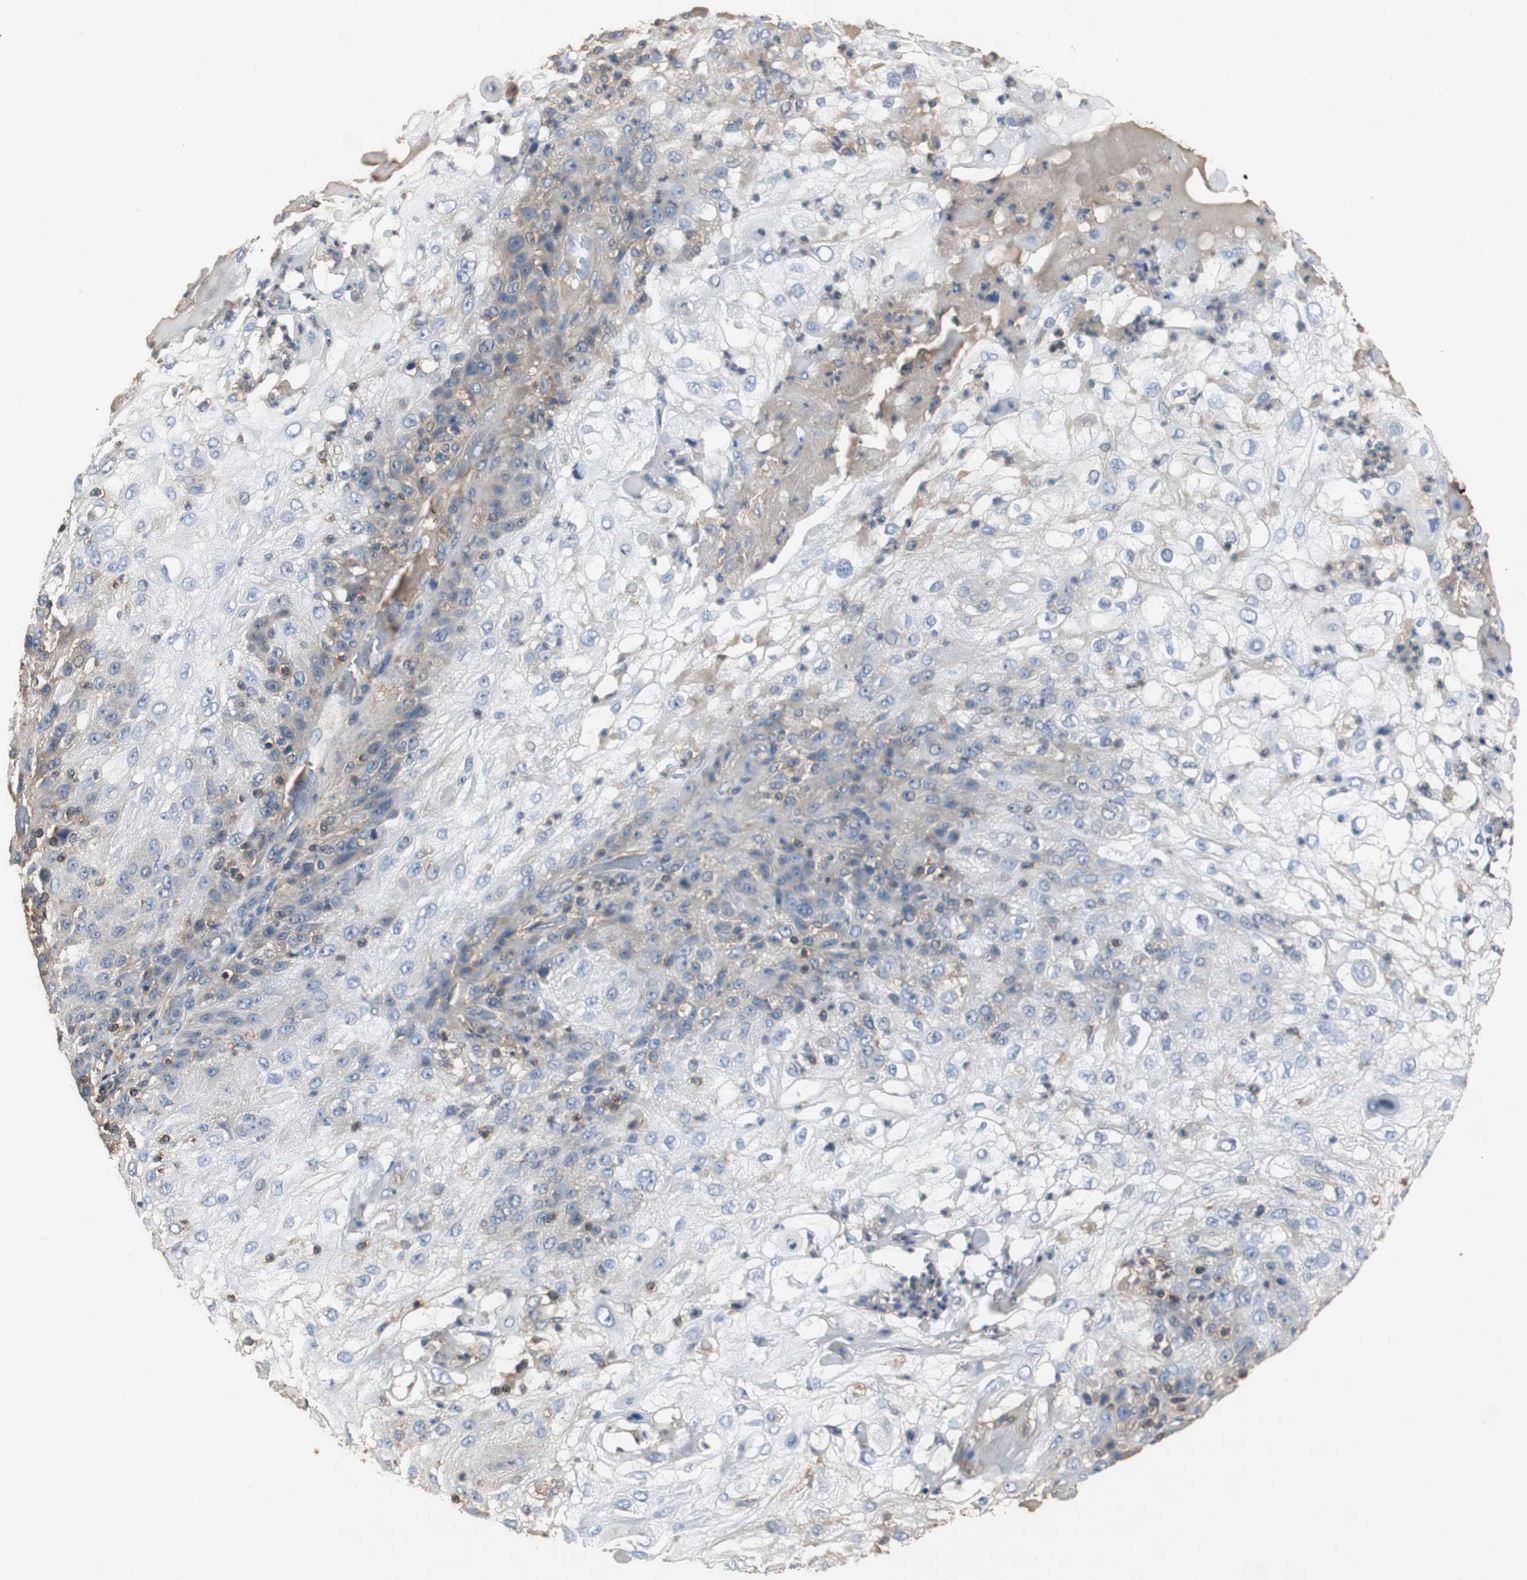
{"staining": {"intensity": "weak", "quantity": "<25%", "location": "cytoplasmic/membranous"}, "tissue": "skin cancer", "cell_type": "Tumor cells", "image_type": "cancer", "snomed": [{"axis": "morphology", "description": "Normal tissue, NOS"}, {"axis": "morphology", "description": "Squamous cell carcinoma, NOS"}, {"axis": "topography", "description": "Skin"}], "caption": "Photomicrograph shows no protein positivity in tumor cells of skin cancer (squamous cell carcinoma) tissue.", "gene": "TNFRSF14", "patient": {"sex": "female", "age": 83}}